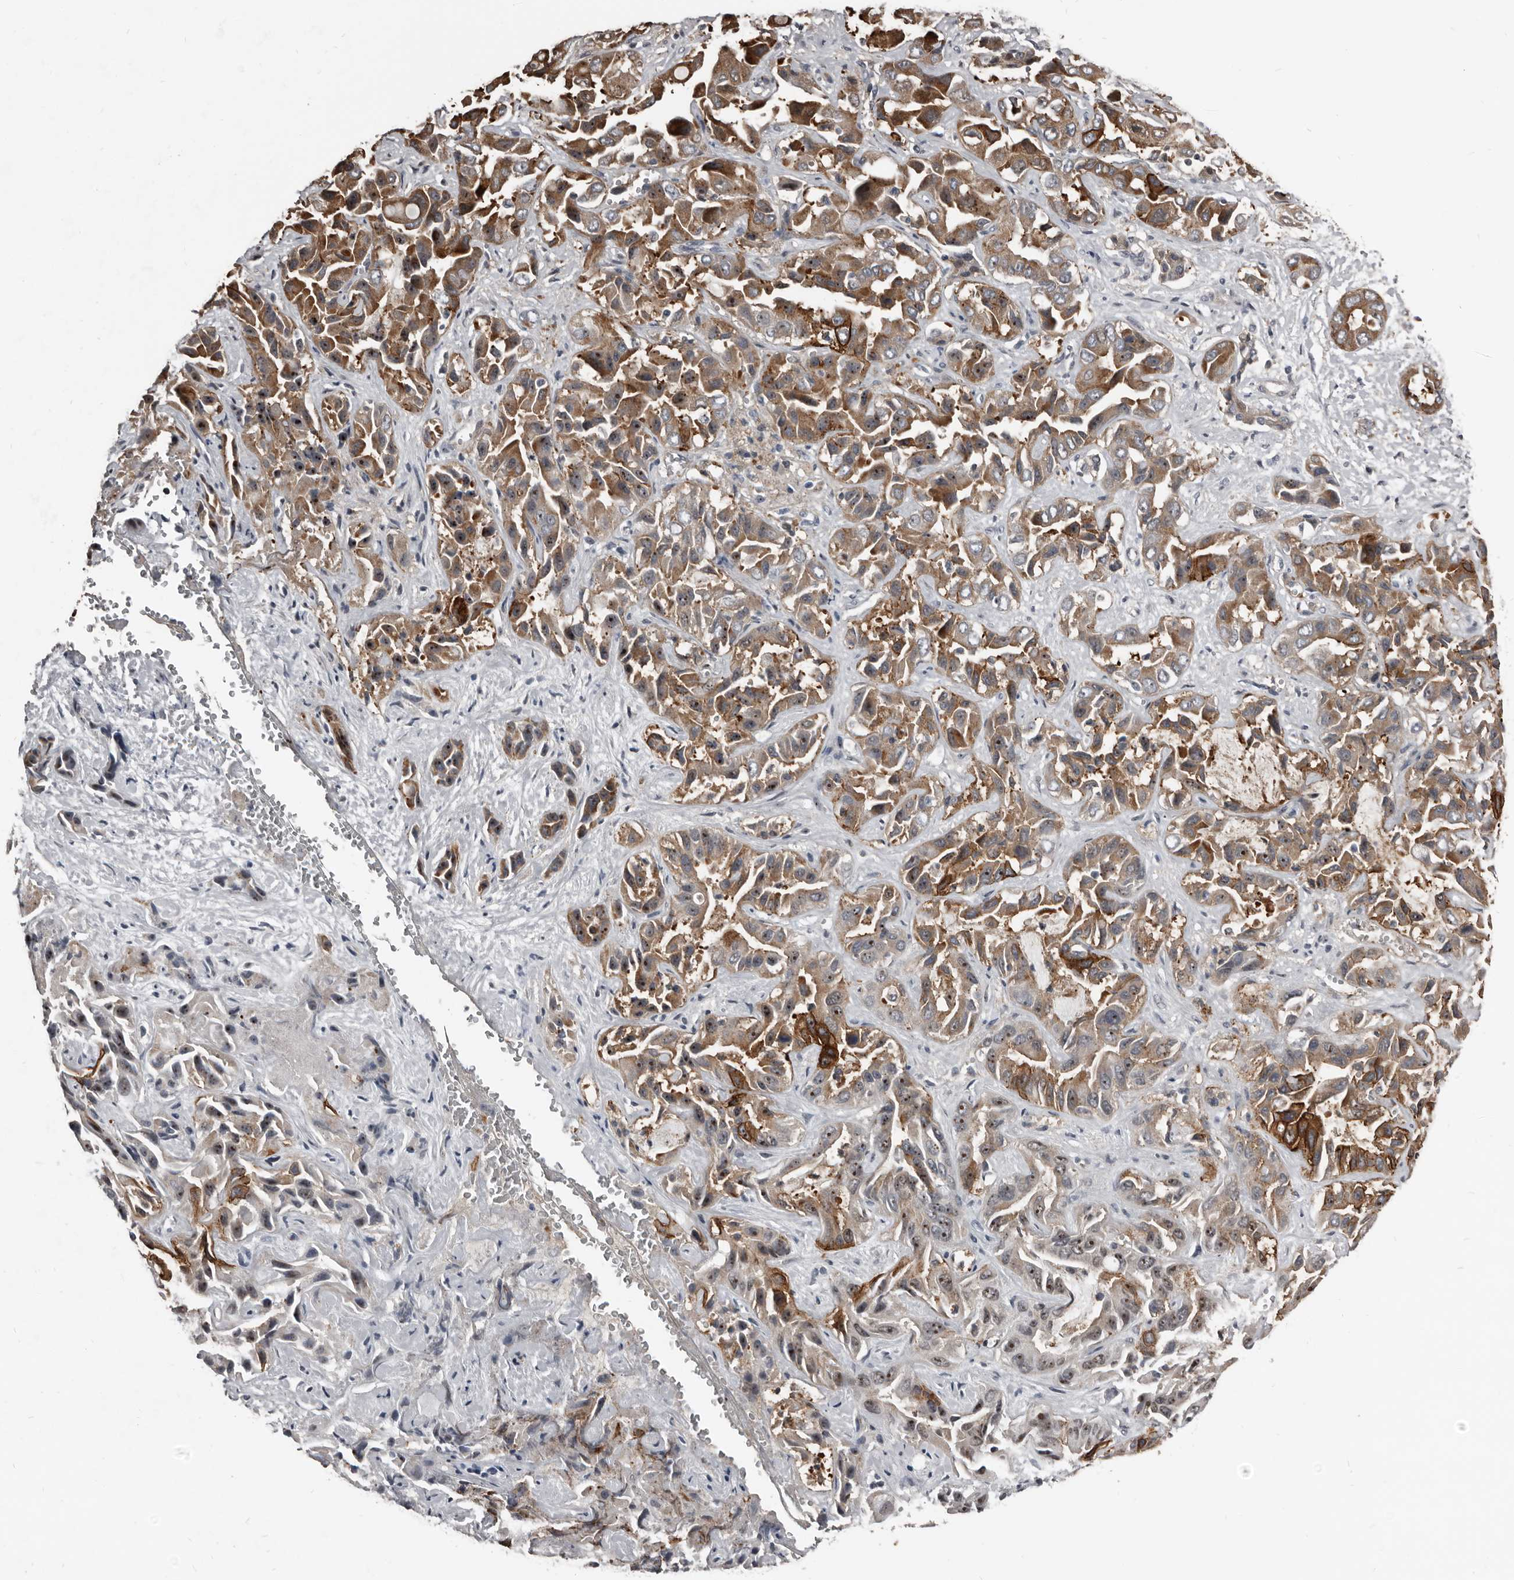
{"staining": {"intensity": "moderate", "quantity": "25%-75%", "location": "cytoplasmic/membranous,nuclear"}, "tissue": "liver cancer", "cell_type": "Tumor cells", "image_type": "cancer", "snomed": [{"axis": "morphology", "description": "Cholangiocarcinoma"}, {"axis": "topography", "description": "Liver"}], "caption": "Immunohistochemical staining of liver cancer displays moderate cytoplasmic/membranous and nuclear protein staining in approximately 25%-75% of tumor cells.", "gene": "DHPS", "patient": {"sex": "female", "age": 52}}